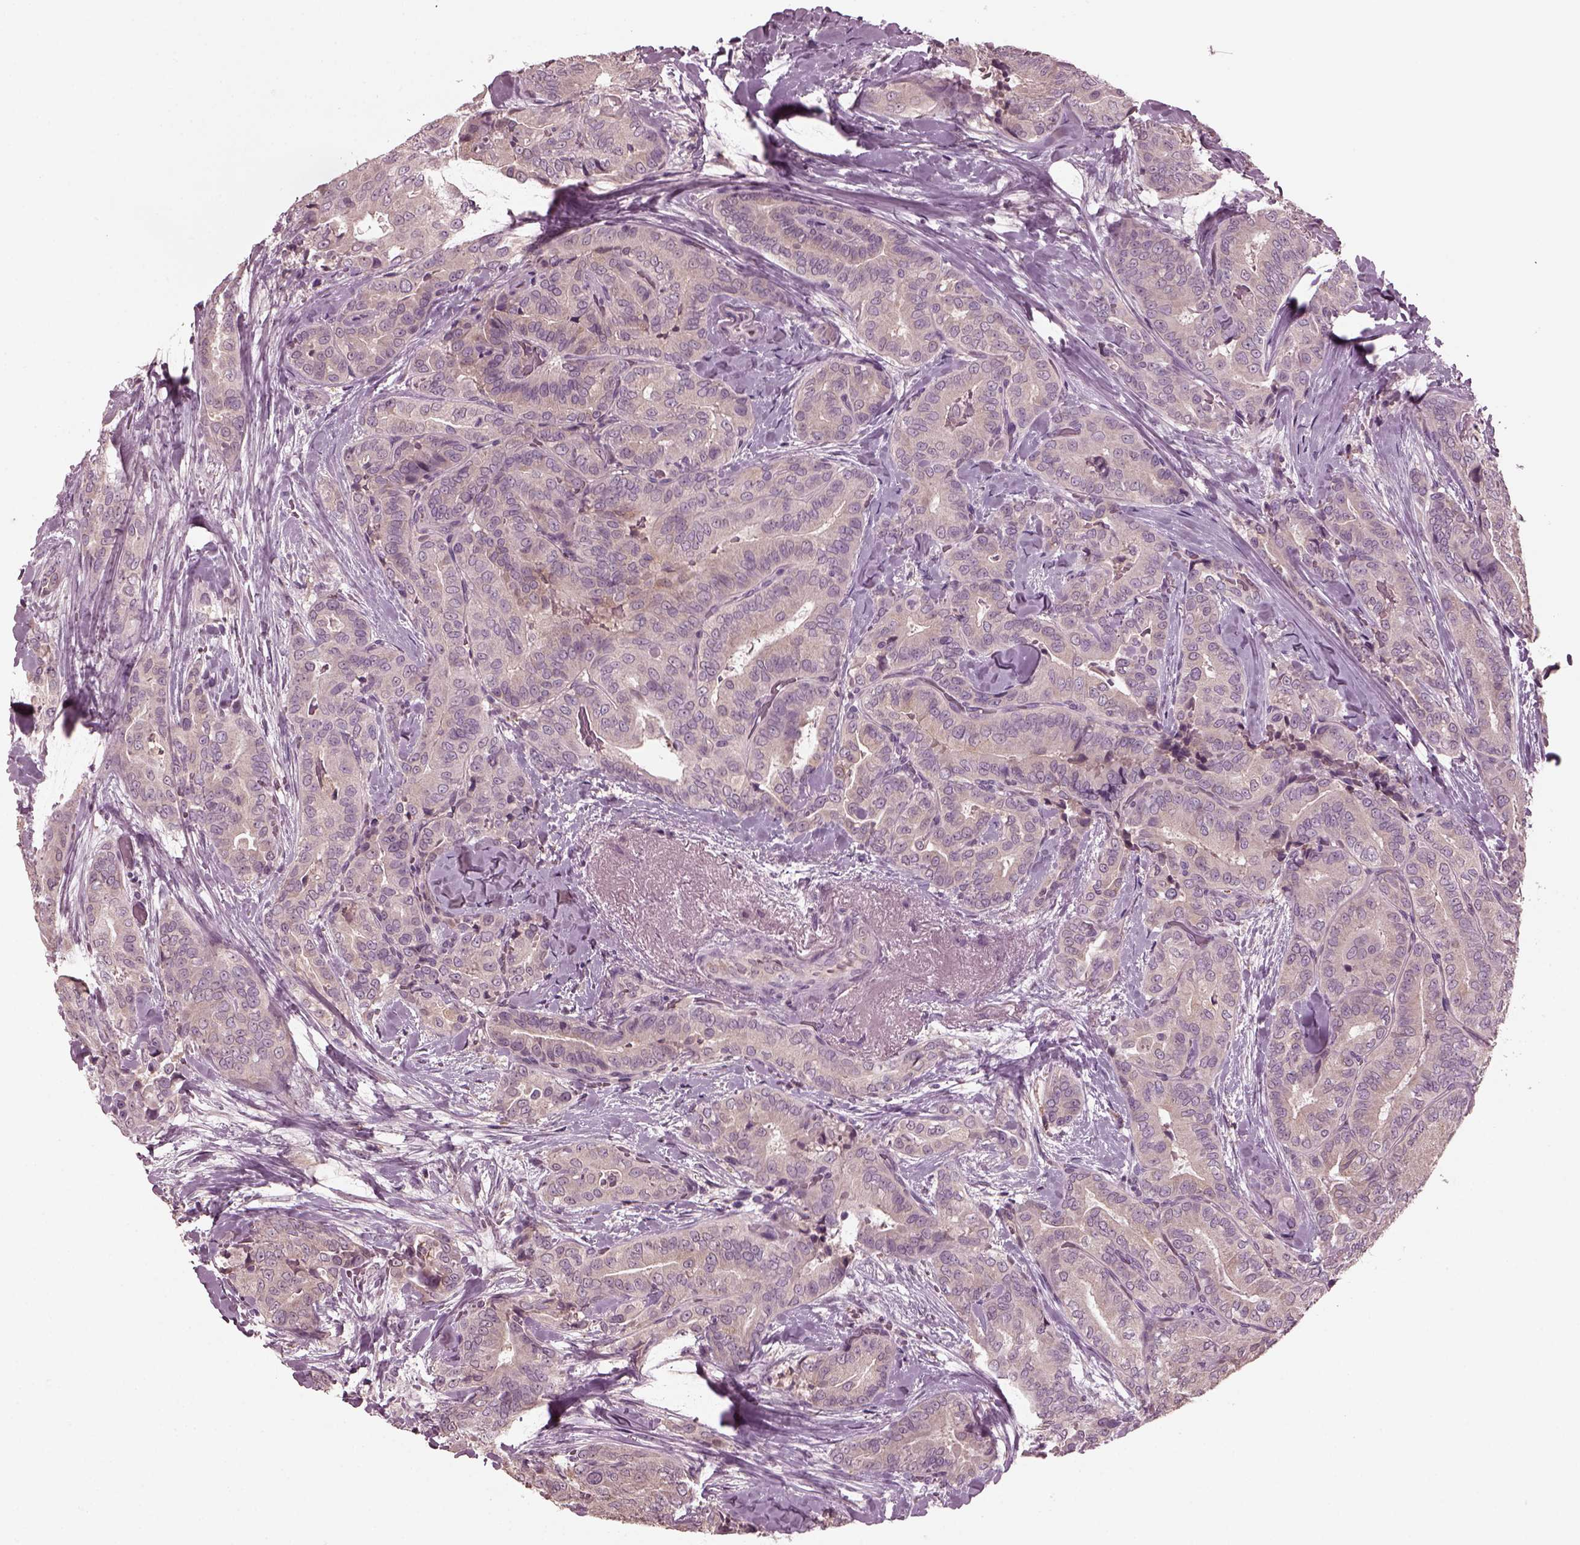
{"staining": {"intensity": "negative", "quantity": "none", "location": "none"}, "tissue": "thyroid cancer", "cell_type": "Tumor cells", "image_type": "cancer", "snomed": [{"axis": "morphology", "description": "Papillary adenocarcinoma, NOS"}, {"axis": "topography", "description": "Thyroid gland"}], "caption": "Tumor cells are negative for protein expression in human thyroid cancer.", "gene": "PORCN", "patient": {"sex": "male", "age": 61}}